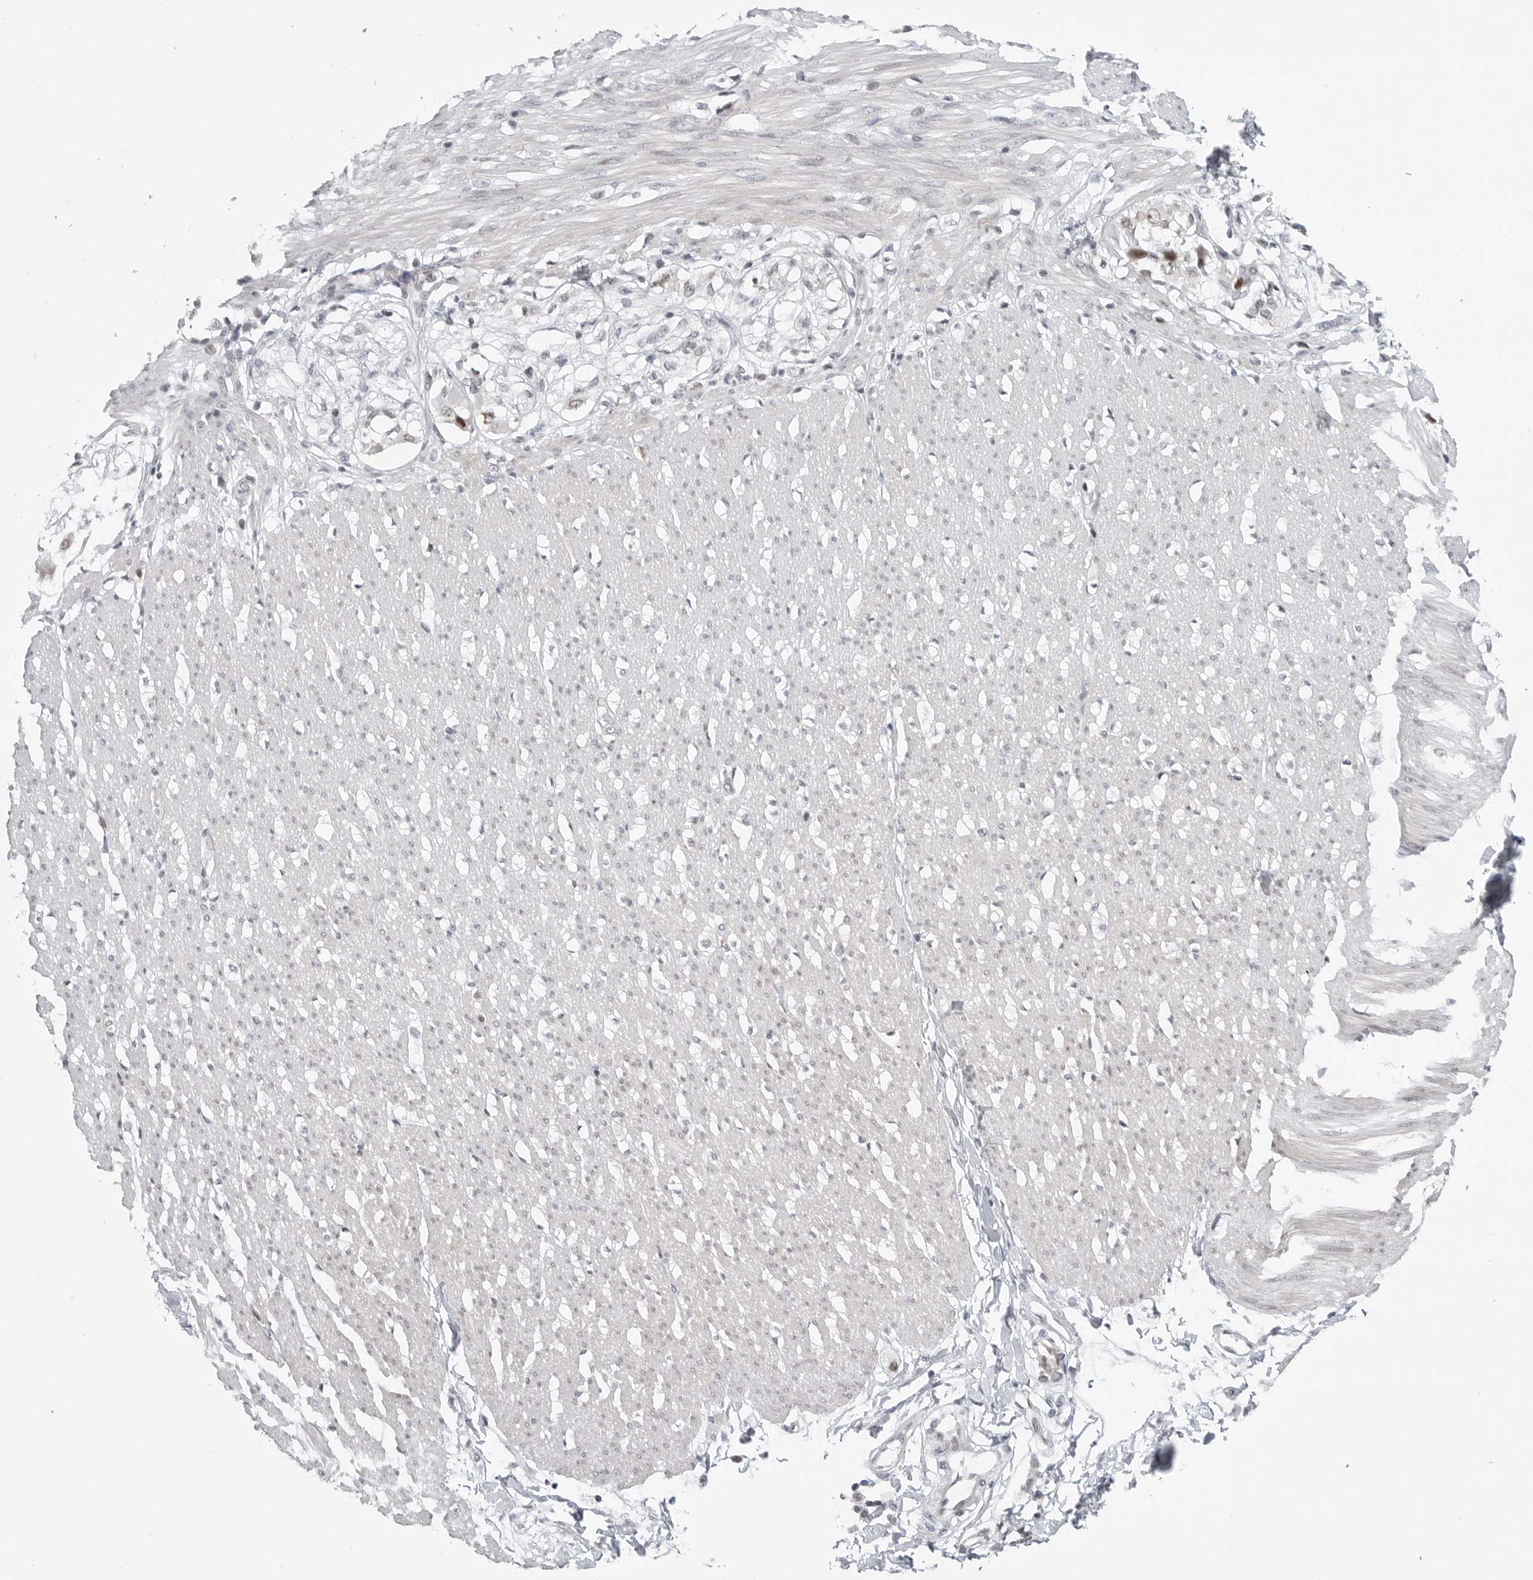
{"staining": {"intensity": "negative", "quantity": "none", "location": "none"}, "tissue": "smooth muscle", "cell_type": "Smooth muscle cells", "image_type": "normal", "snomed": [{"axis": "morphology", "description": "Normal tissue, NOS"}, {"axis": "morphology", "description": "Adenocarcinoma, NOS"}, {"axis": "topography", "description": "Colon"}, {"axis": "topography", "description": "Peripheral nerve tissue"}], "caption": "DAB immunohistochemical staining of normal smooth muscle exhibits no significant staining in smooth muscle cells.", "gene": "FAM135B", "patient": {"sex": "male", "age": 14}}